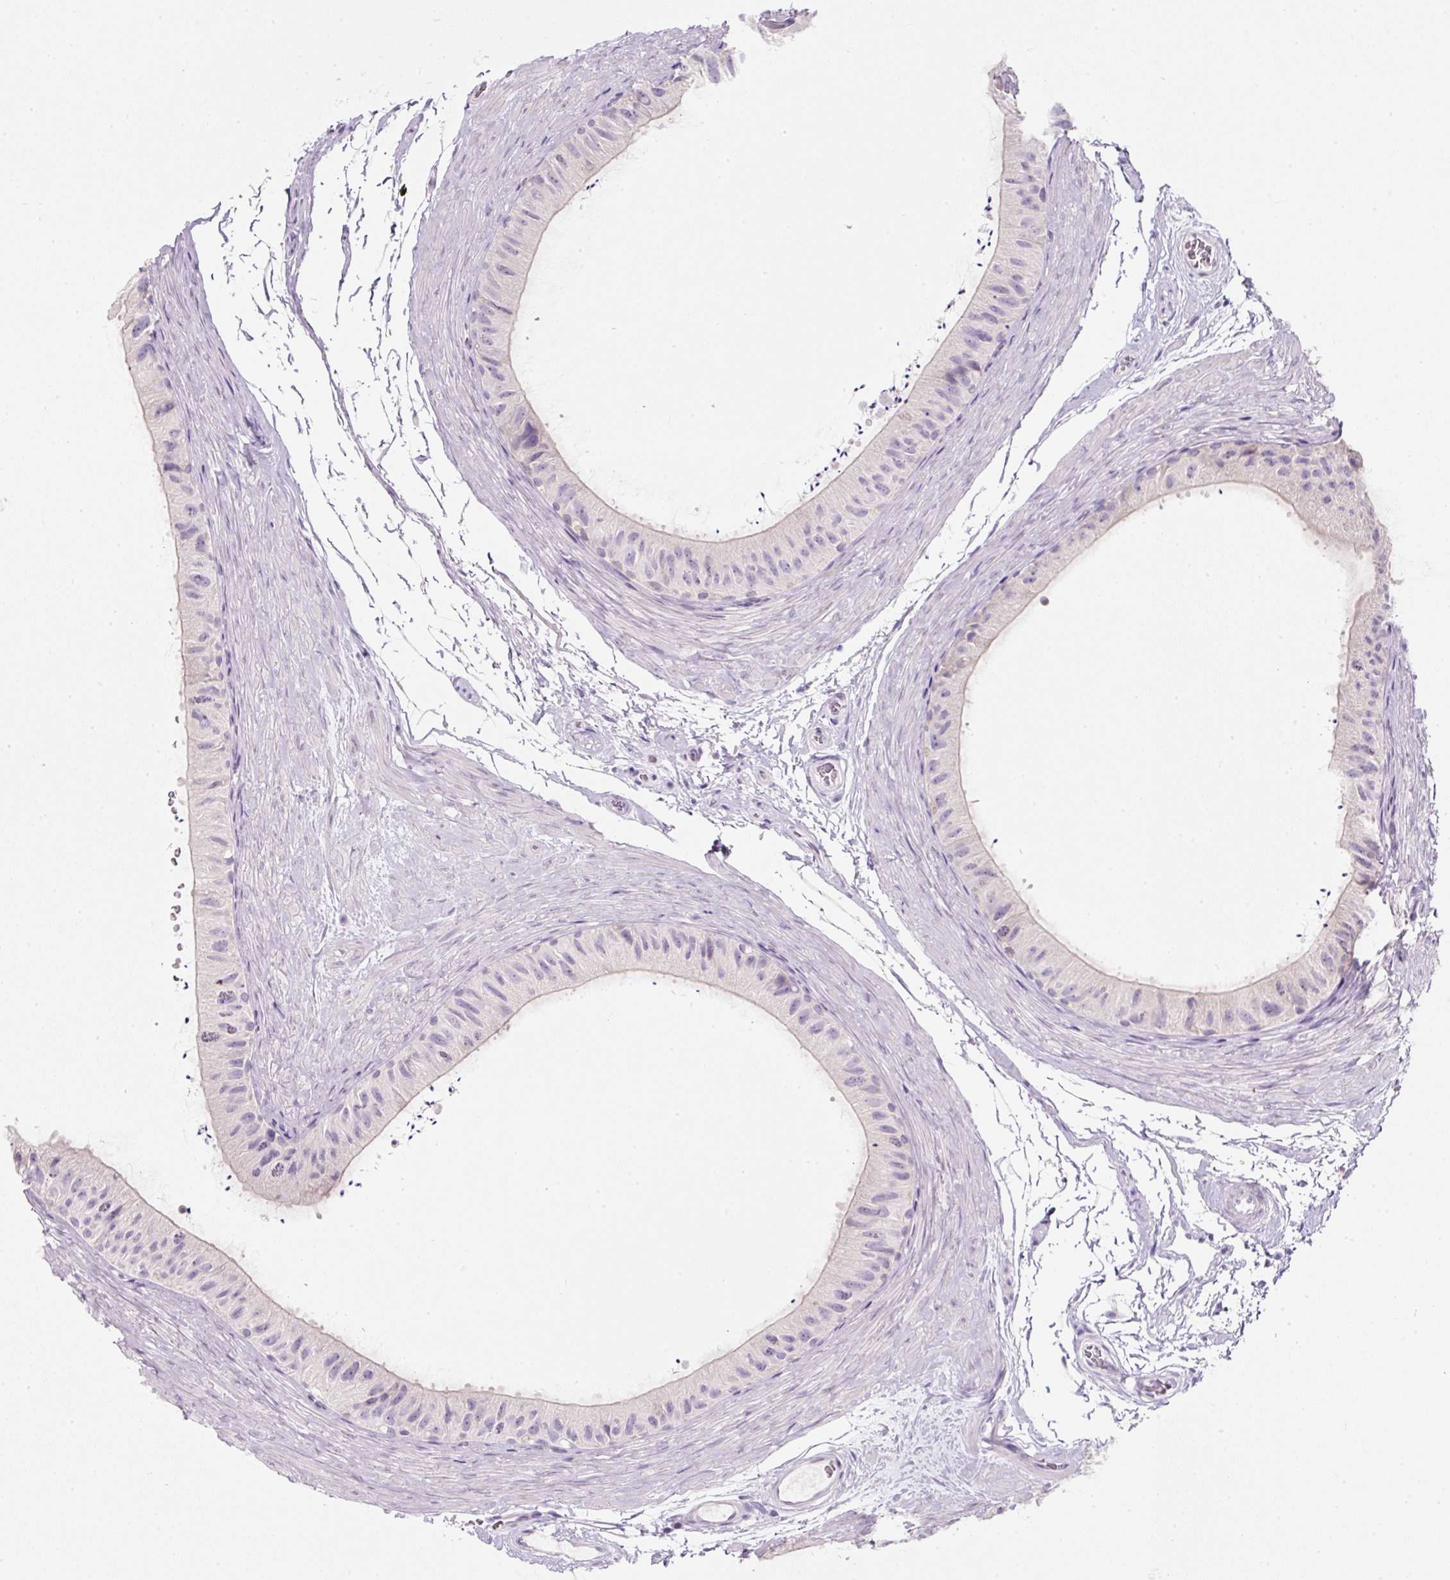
{"staining": {"intensity": "negative", "quantity": "none", "location": "none"}, "tissue": "epididymis", "cell_type": "Glandular cells", "image_type": "normal", "snomed": [{"axis": "morphology", "description": "Normal tissue, NOS"}, {"axis": "topography", "description": "Epididymis"}], "caption": "High power microscopy photomicrograph of an IHC histopathology image of benign epididymis, revealing no significant expression in glandular cells.", "gene": "SLC2A2", "patient": {"sex": "male", "age": 55}}